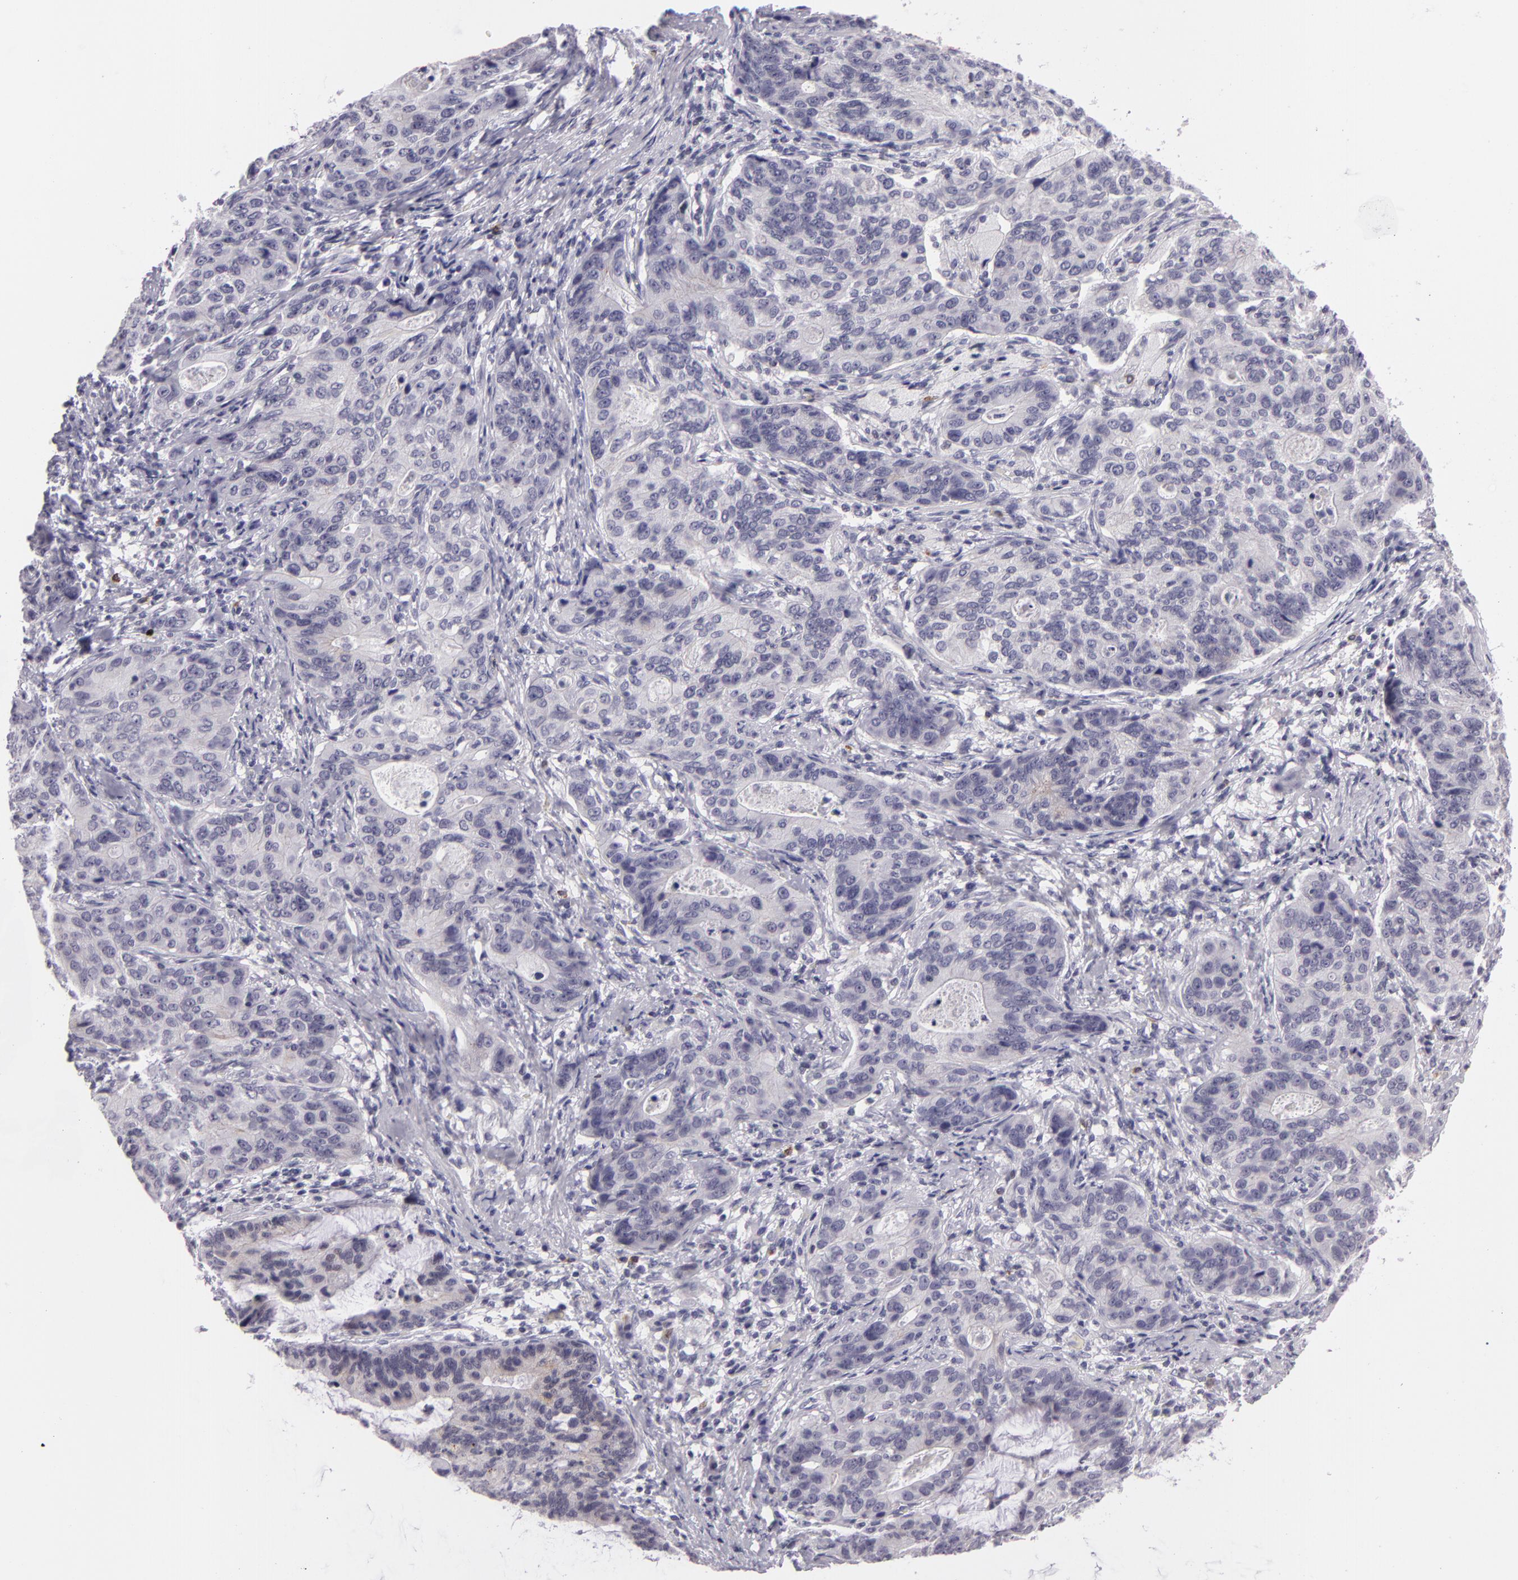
{"staining": {"intensity": "negative", "quantity": "none", "location": "none"}, "tissue": "stomach cancer", "cell_type": "Tumor cells", "image_type": "cancer", "snomed": [{"axis": "morphology", "description": "Adenocarcinoma, NOS"}, {"axis": "topography", "description": "Esophagus"}, {"axis": "topography", "description": "Stomach"}], "caption": "Human stomach cancer stained for a protein using immunohistochemistry shows no expression in tumor cells.", "gene": "CTNNB1", "patient": {"sex": "male", "age": 74}}